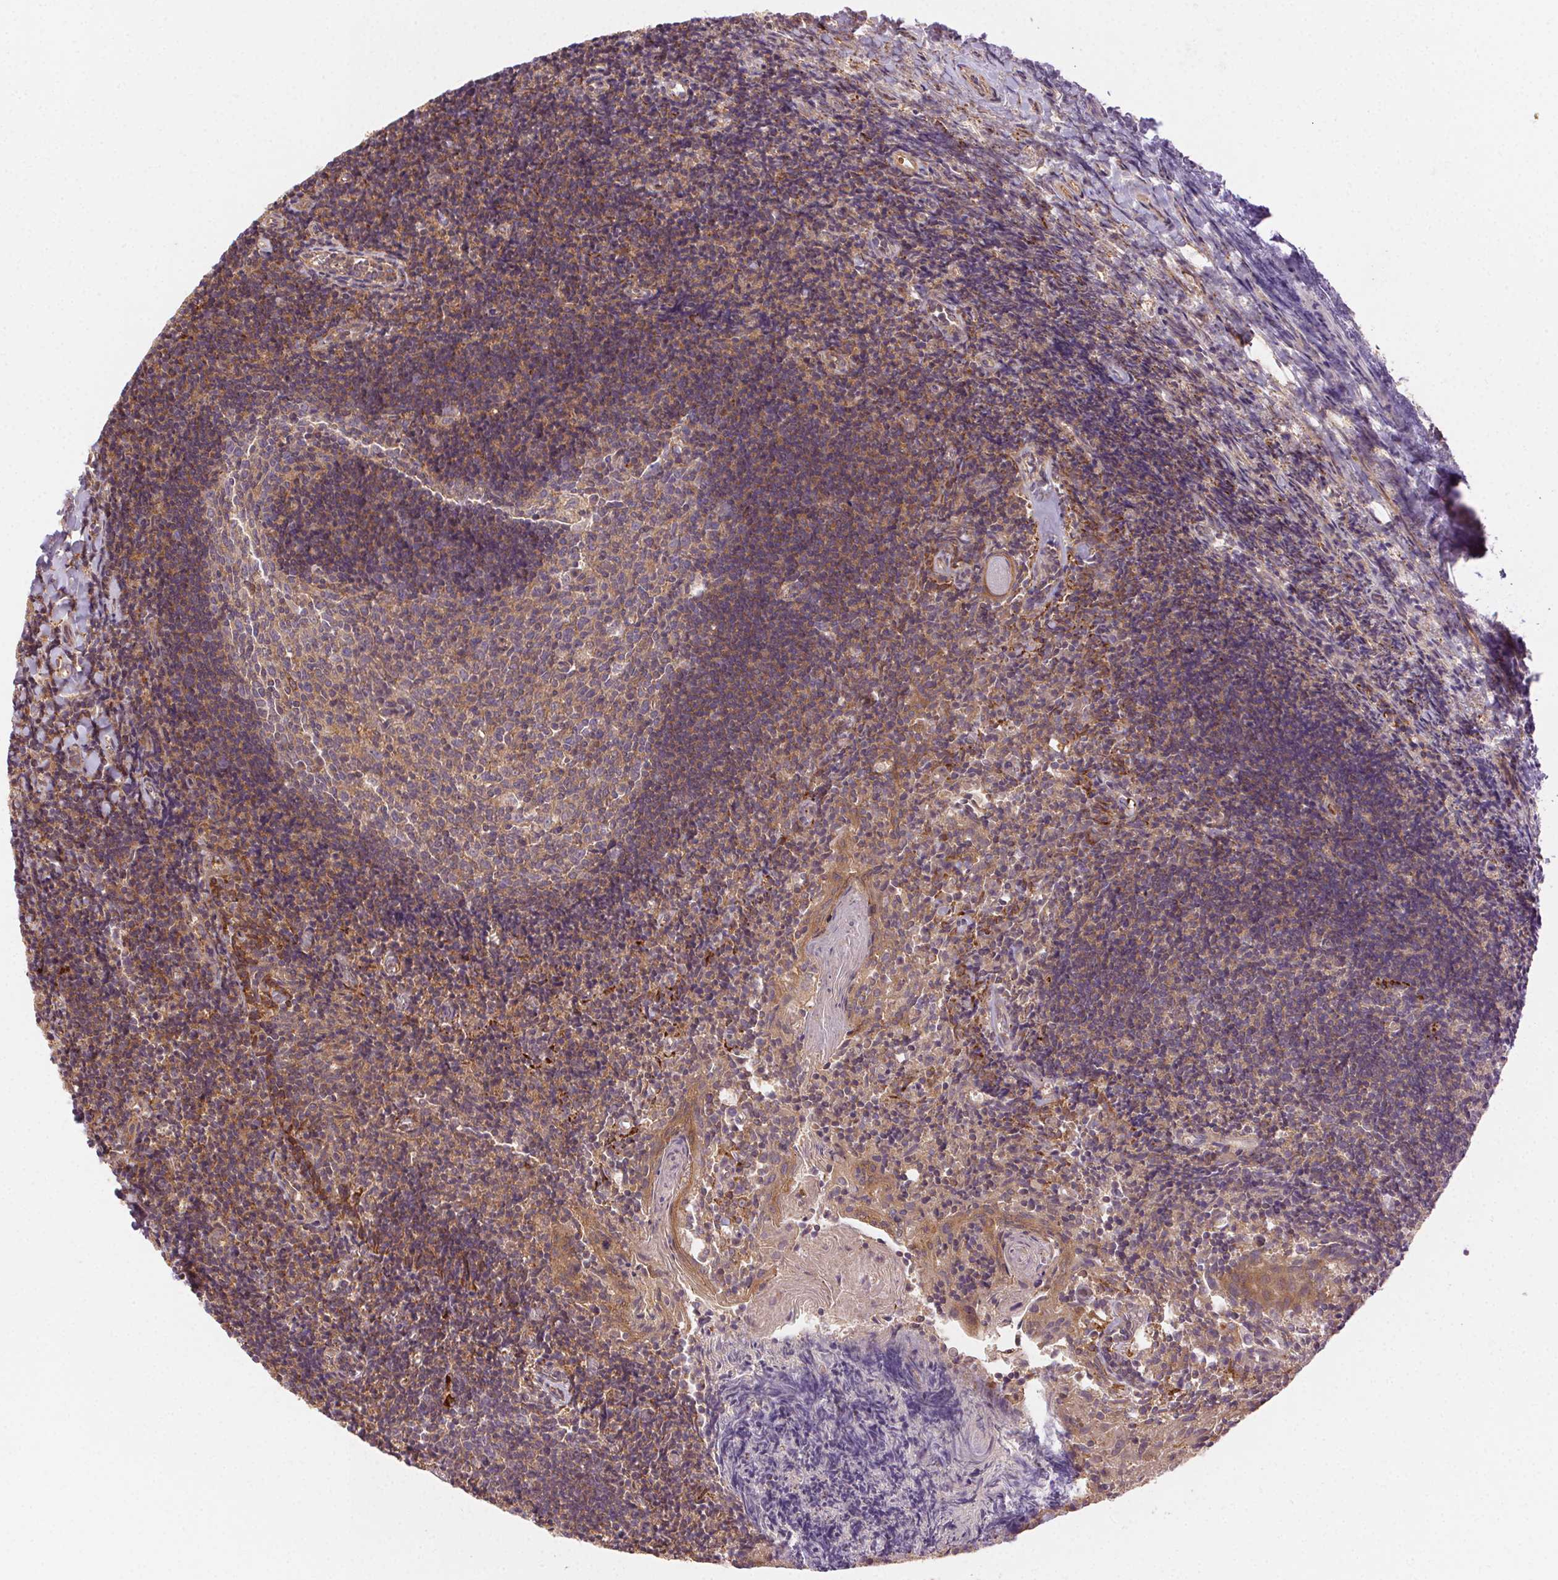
{"staining": {"intensity": "weak", "quantity": "25%-75%", "location": "cytoplasmic/membranous"}, "tissue": "tonsil", "cell_type": "Germinal center cells", "image_type": "normal", "snomed": [{"axis": "morphology", "description": "Normal tissue, NOS"}, {"axis": "topography", "description": "Tonsil"}], "caption": "A brown stain labels weak cytoplasmic/membranous staining of a protein in germinal center cells of benign tonsil. The staining is performed using DAB (3,3'-diaminobenzidine) brown chromogen to label protein expression. The nuclei are counter-stained blue using hematoxylin.", "gene": "KLHL15", "patient": {"sex": "female", "age": 10}}